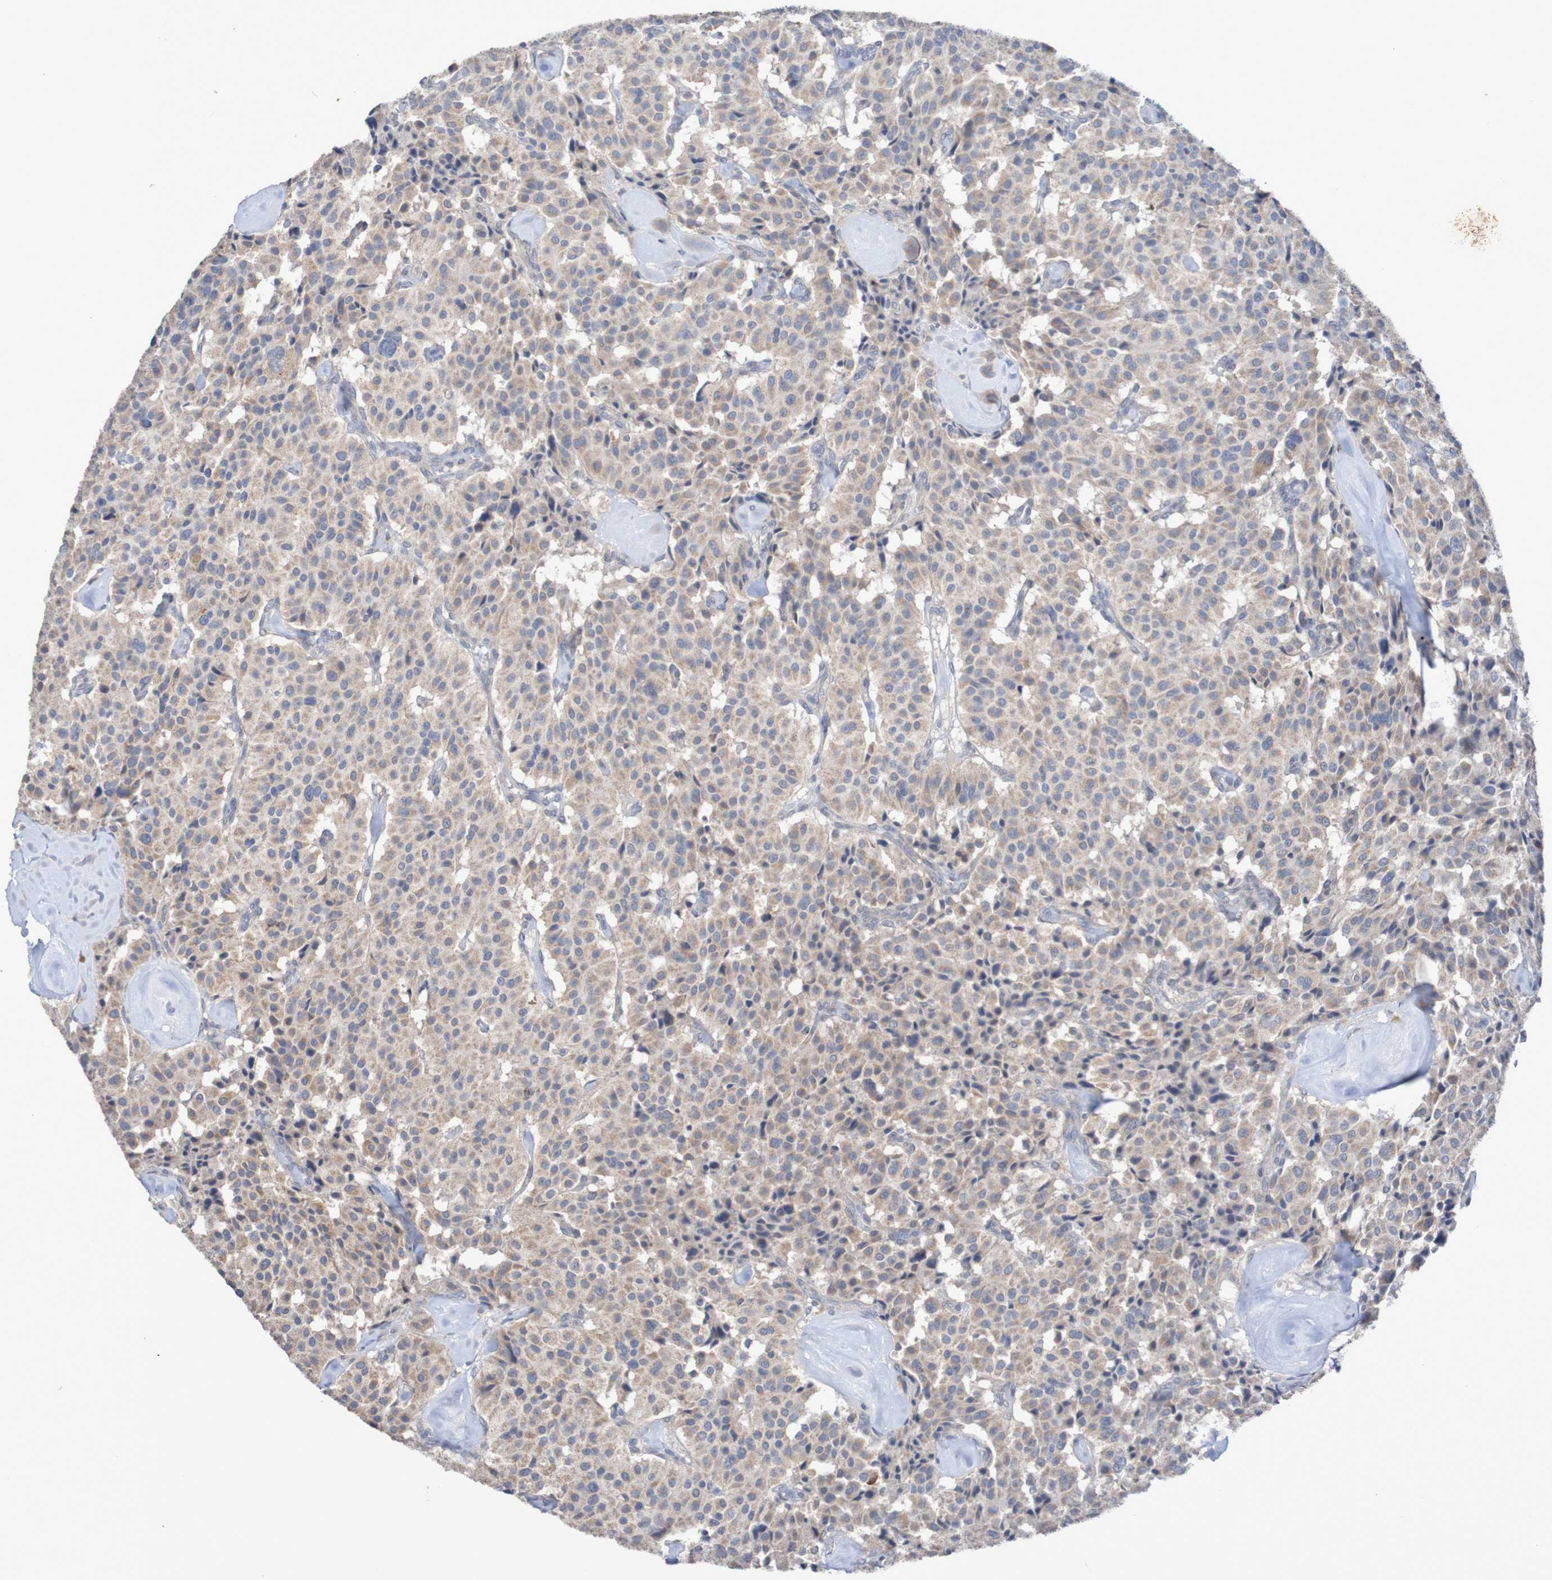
{"staining": {"intensity": "moderate", "quantity": "25%-75%", "location": "cytoplasmic/membranous"}, "tissue": "carcinoid", "cell_type": "Tumor cells", "image_type": "cancer", "snomed": [{"axis": "morphology", "description": "Carcinoid, malignant, NOS"}, {"axis": "topography", "description": "Lung"}], "caption": "This is an image of immunohistochemistry (IHC) staining of carcinoid, which shows moderate staining in the cytoplasmic/membranous of tumor cells.", "gene": "C3orf18", "patient": {"sex": "male", "age": 30}}